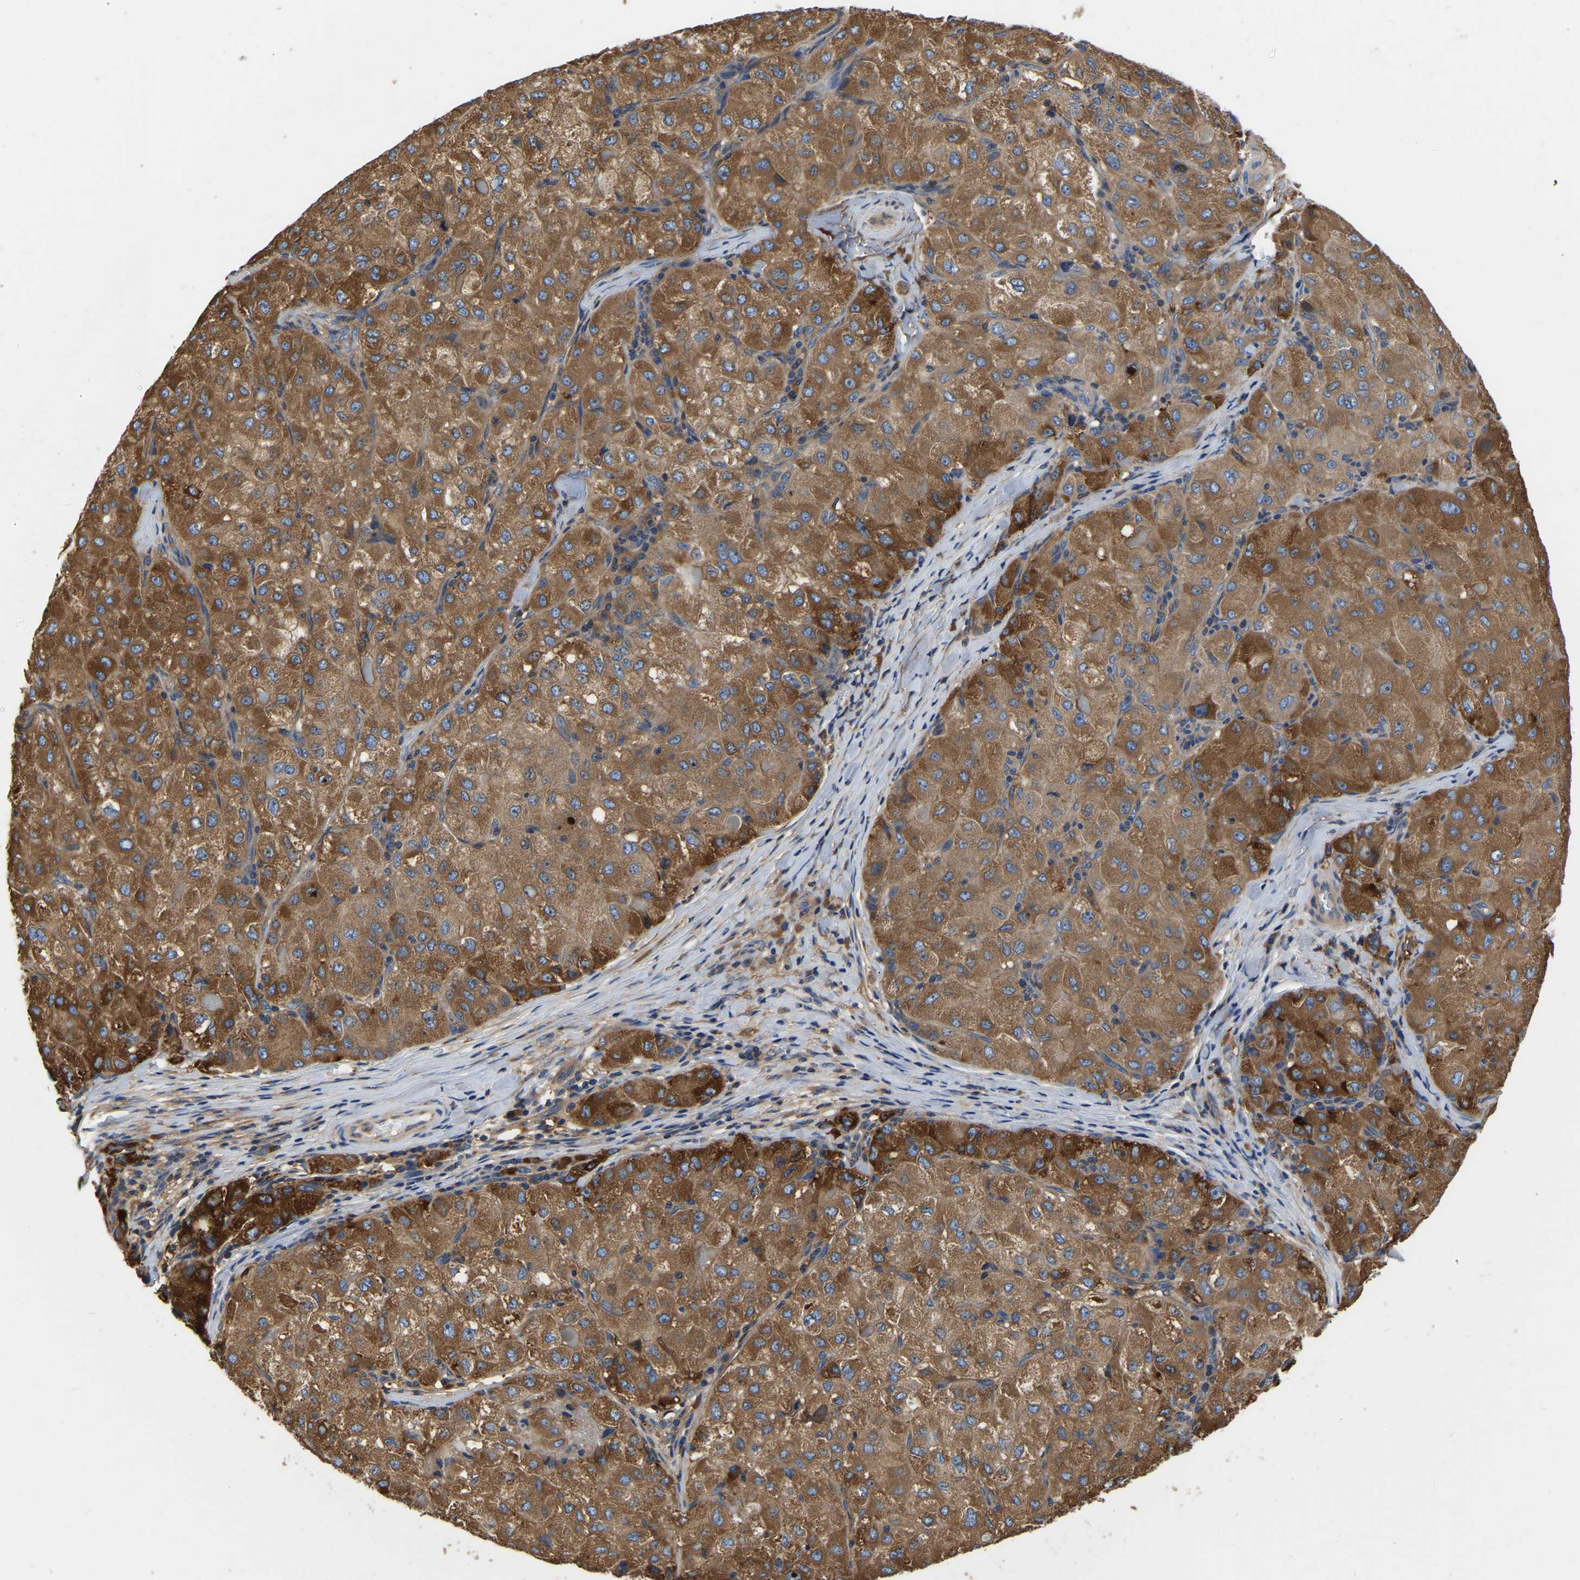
{"staining": {"intensity": "strong", "quantity": ">75%", "location": "cytoplasmic/membranous"}, "tissue": "liver cancer", "cell_type": "Tumor cells", "image_type": "cancer", "snomed": [{"axis": "morphology", "description": "Carcinoma, Hepatocellular, NOS"}, {"axis": "topography", "description": "Liver"}], "caption": "Immunohistochemical staining of liver cancer (hepatocellular carcinoma) reveals high levels of strong cytoplasmic/membranous expression in approximately >75% of tumor cells.", "gene": "GARS1", "patient": {"sex": "male", "age": 80}}